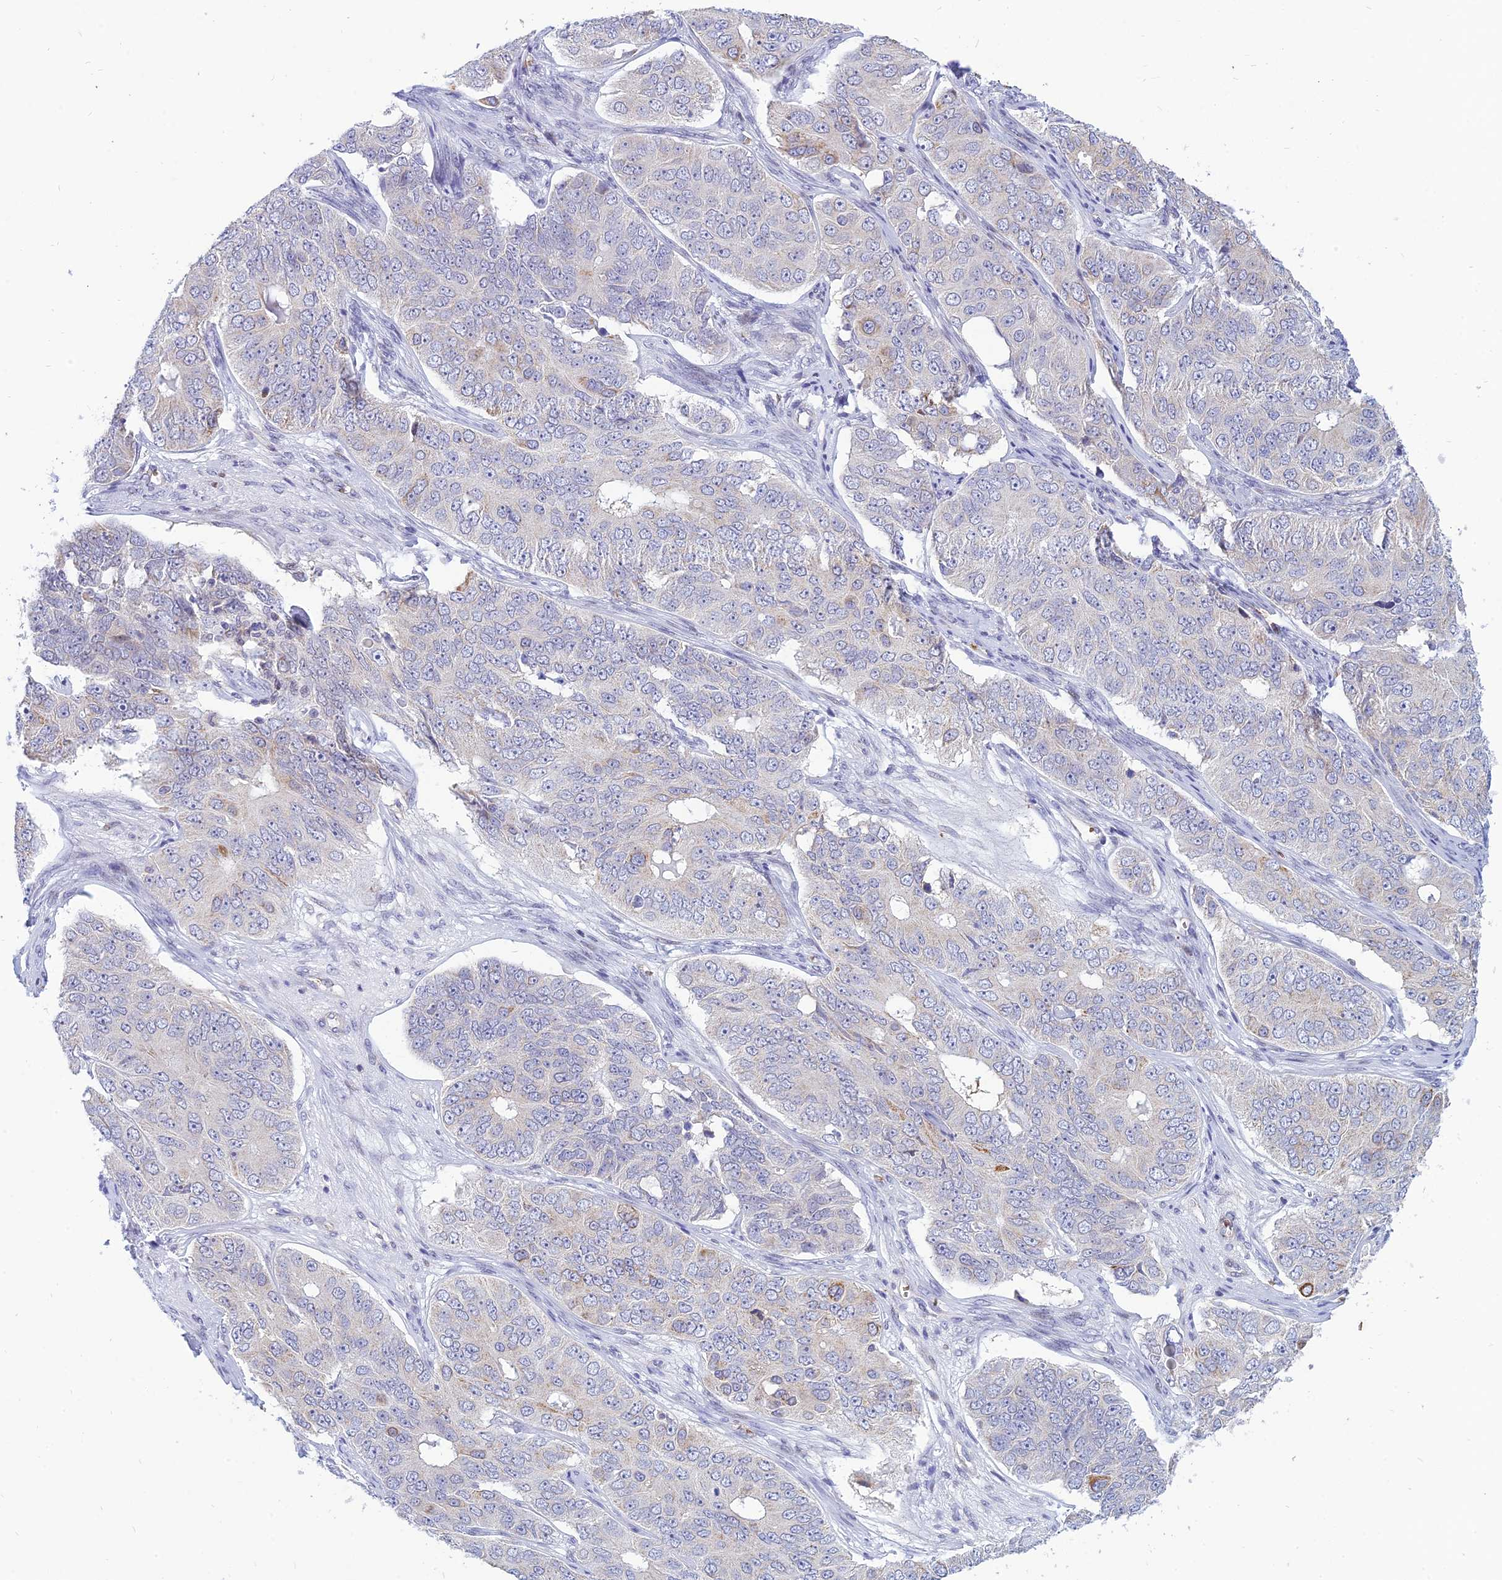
{"staining": {"intensity": "negative", "quantity": "none", "location": "none"}, "tissue": "ovarian cancer", "cell_type": "Tumor cells", "image_type": "cancer", "snomed": [{"axis": "morphology", "description": "Carcinoma, endometroid"}, {"axis": "topography", "description": "Ovary"}], "caption": "Ovarian cancer stained for a protein using immunohistochemistry displays no expression tumor cells.", "gene": "HHAT", "patient": {"sex": "female", "age": 51}}